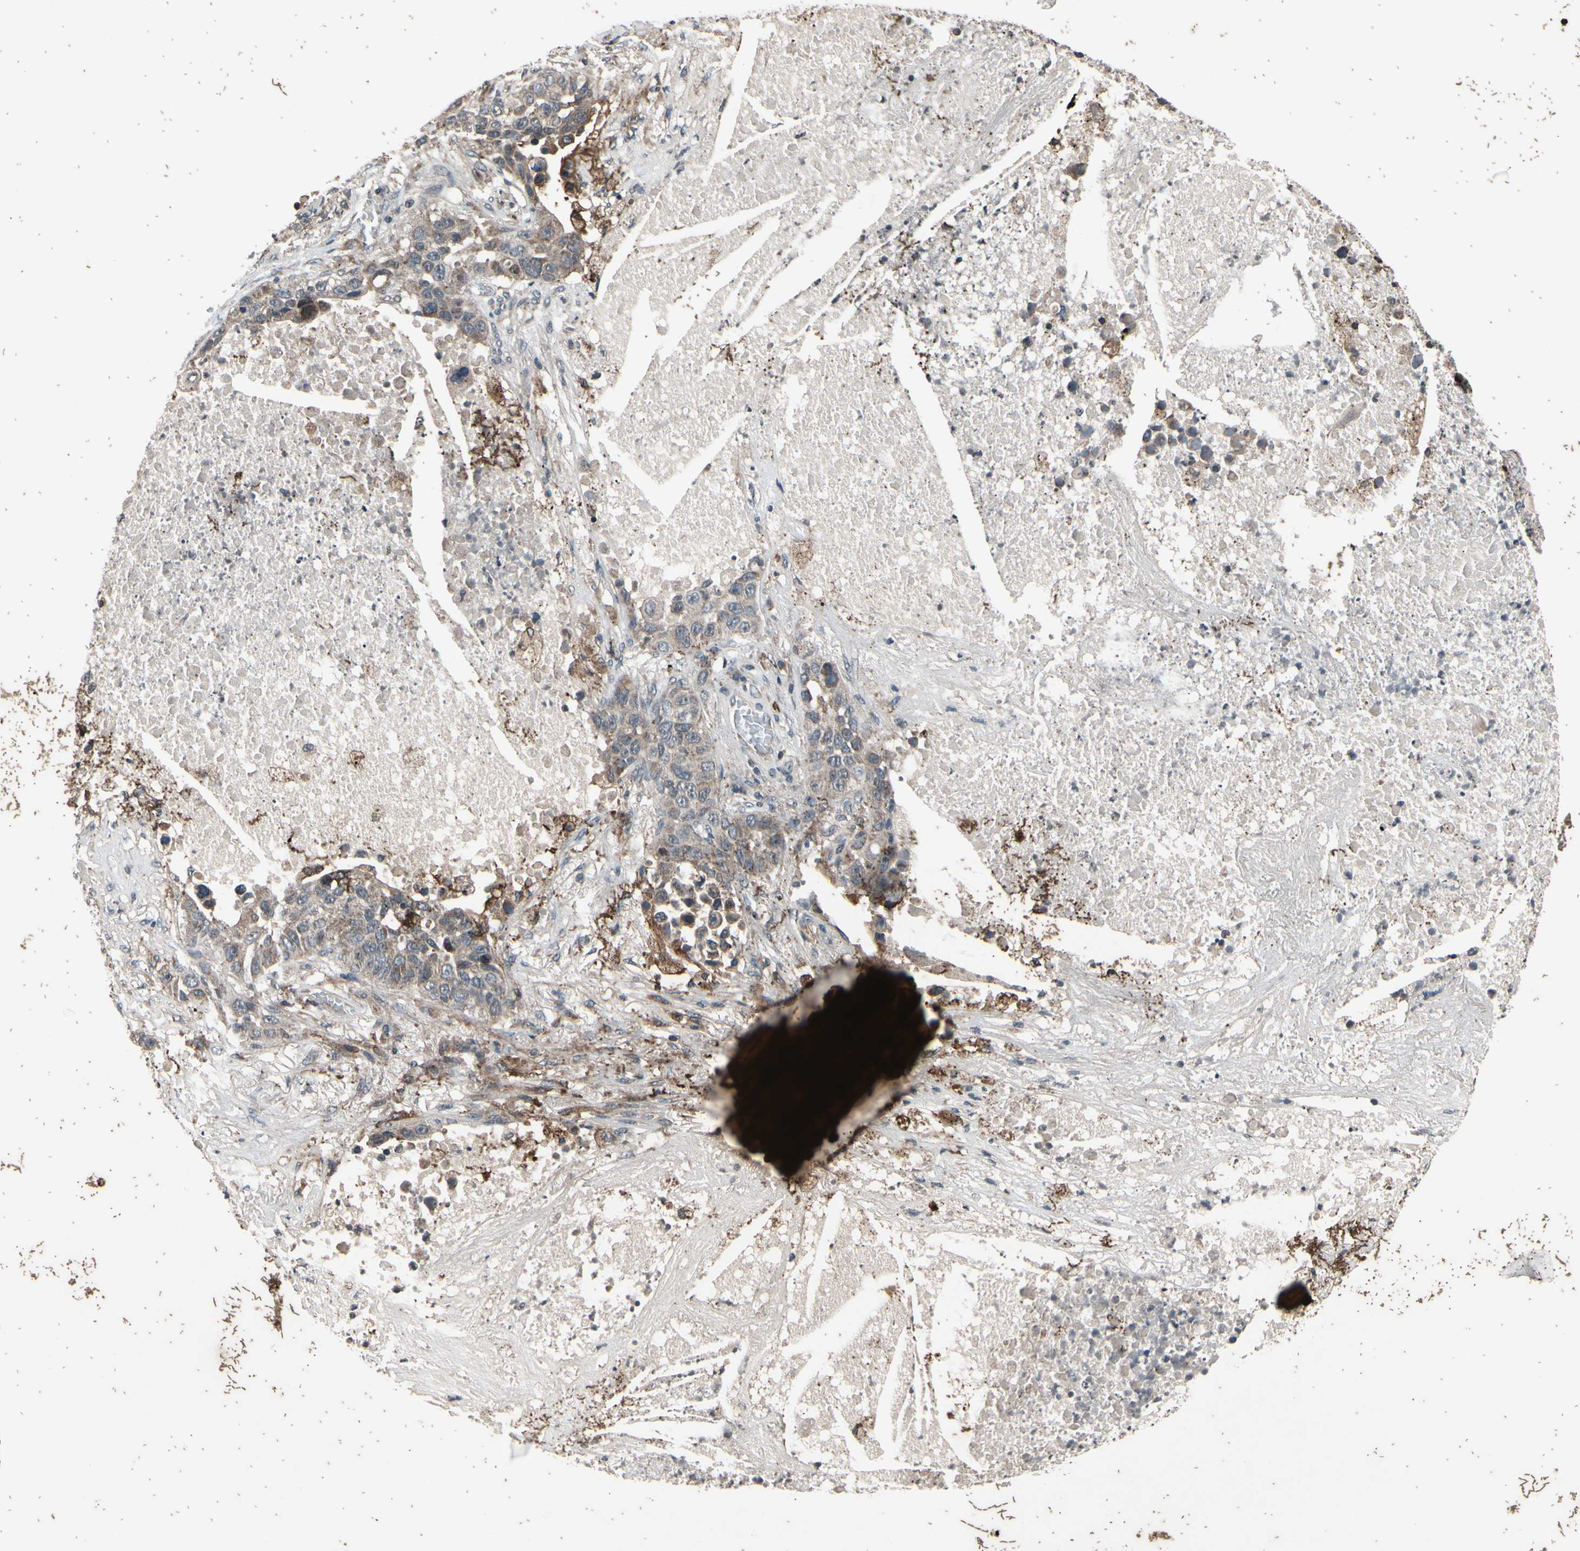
{"staining": {"intensity": "weak", "quantity": ">75%", "location": "cytoplasmic/membranous"}, "tissue": "lung cancer", "cell_type": "Tumor cells", "image_type": "cancer", "snomed": [{"axis": "morphology", "description": "Squamous cell carcinoma, NOS"}, {"axis": "topography", "description": "Lung"}], "caption": "This photomicrograph displays lung cancer (squamous cell carcinoma) stained with immunohistochemistry (IHC) to label a protein in brown. The cytoplasmic/membranous of tumor cells show weak positivity for the protein. Nuclei are counter-stained blue.", "gene": "MBTPS2", "patient": {"sex": "male", "age": 57}}